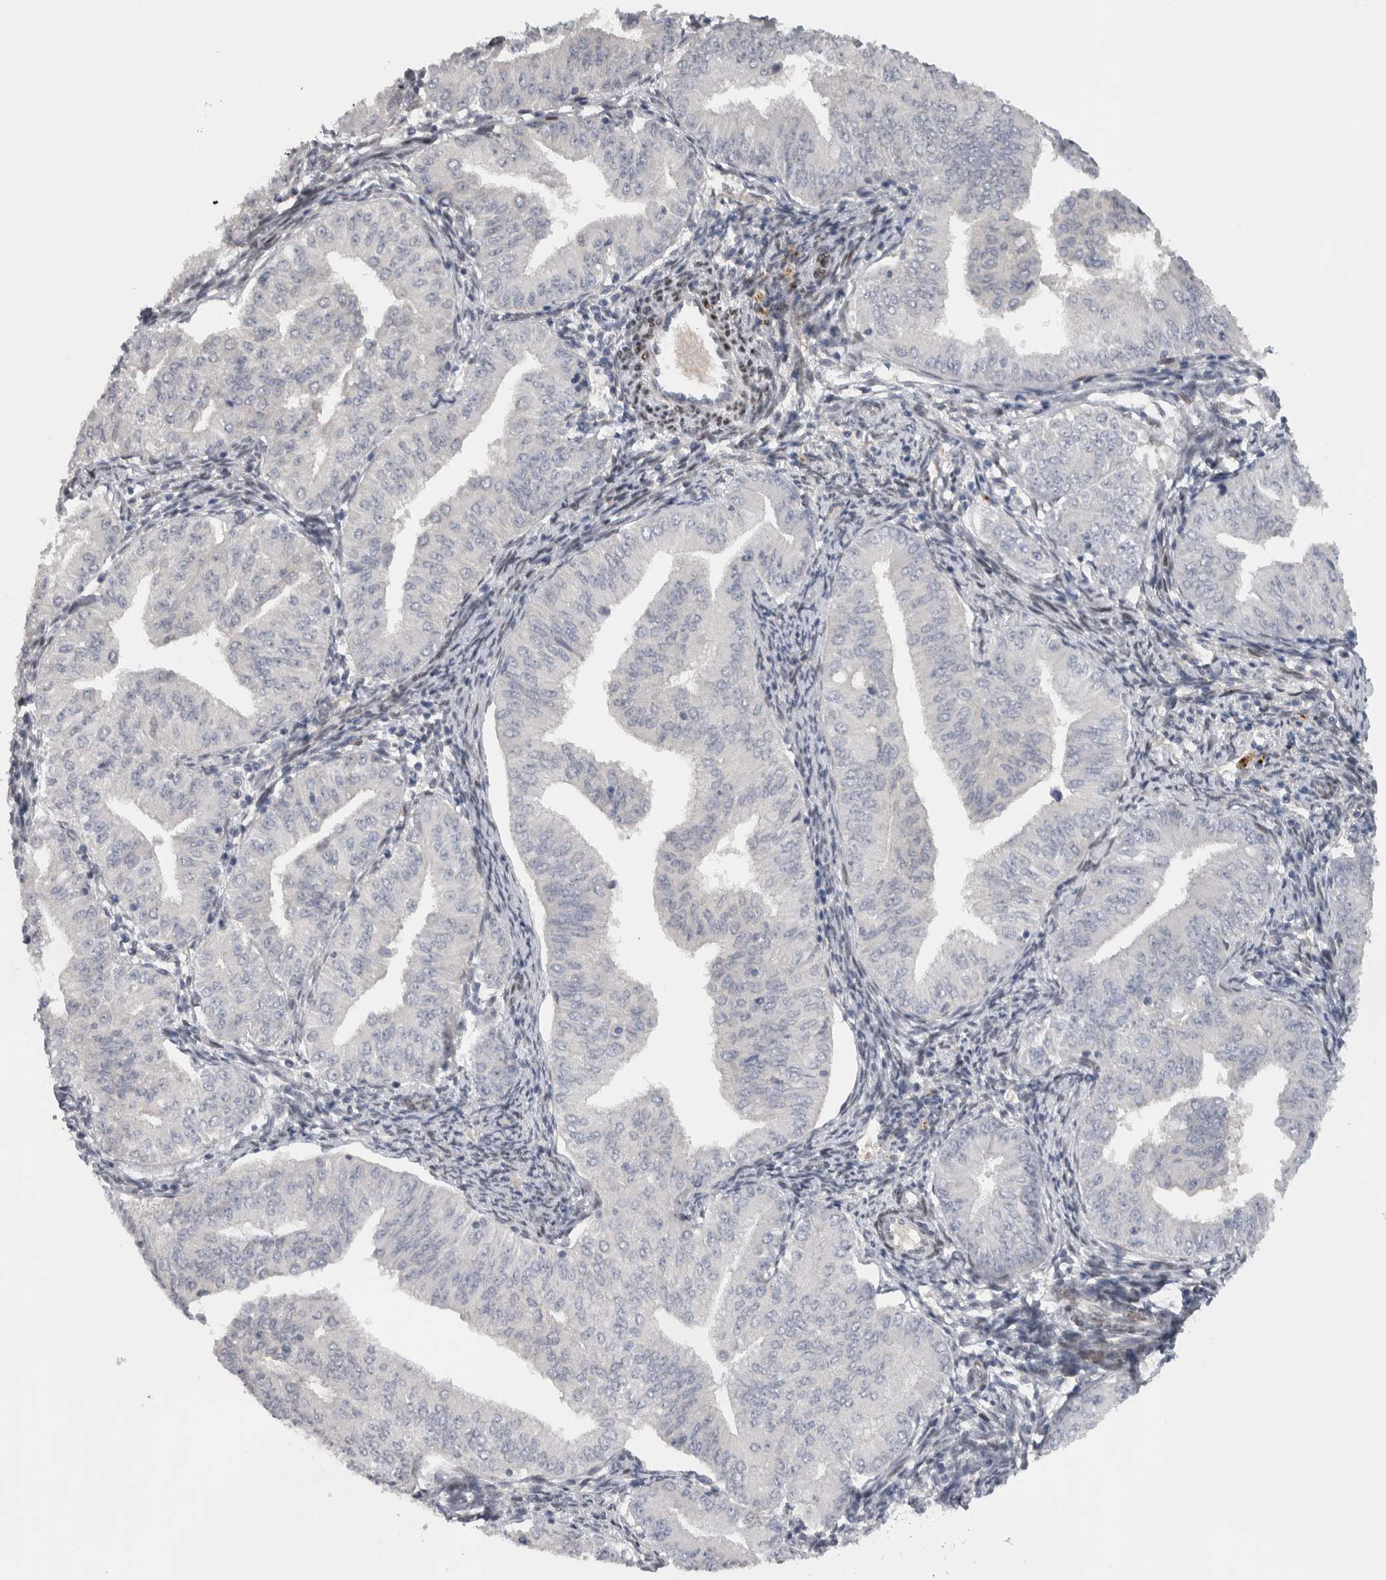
{"staining": {"intensity": "negative", "quantity": "none", "location": "none"}, "tissue": "endometrial cancer", "cell_type": "Tumor cells", "image_type": "cancer", "snomed": [{"axis": "morphology", "description": "Normal tissue, NOS"}, {"axis": "morphology", "description": "Adenocarcinoma, NOS"}, {"axis": "topography", "description": "Endometrium"}], "caption": "An immunohistochemistry (IHC) photomicrograph of endometrial cancer (adenocarcinoma) is shown. There is no staining in tumor cells of endometrial cancer (adenocarcinoma).", "gene": "DMTN", "patient": {"sex": "female", "age": 53}}